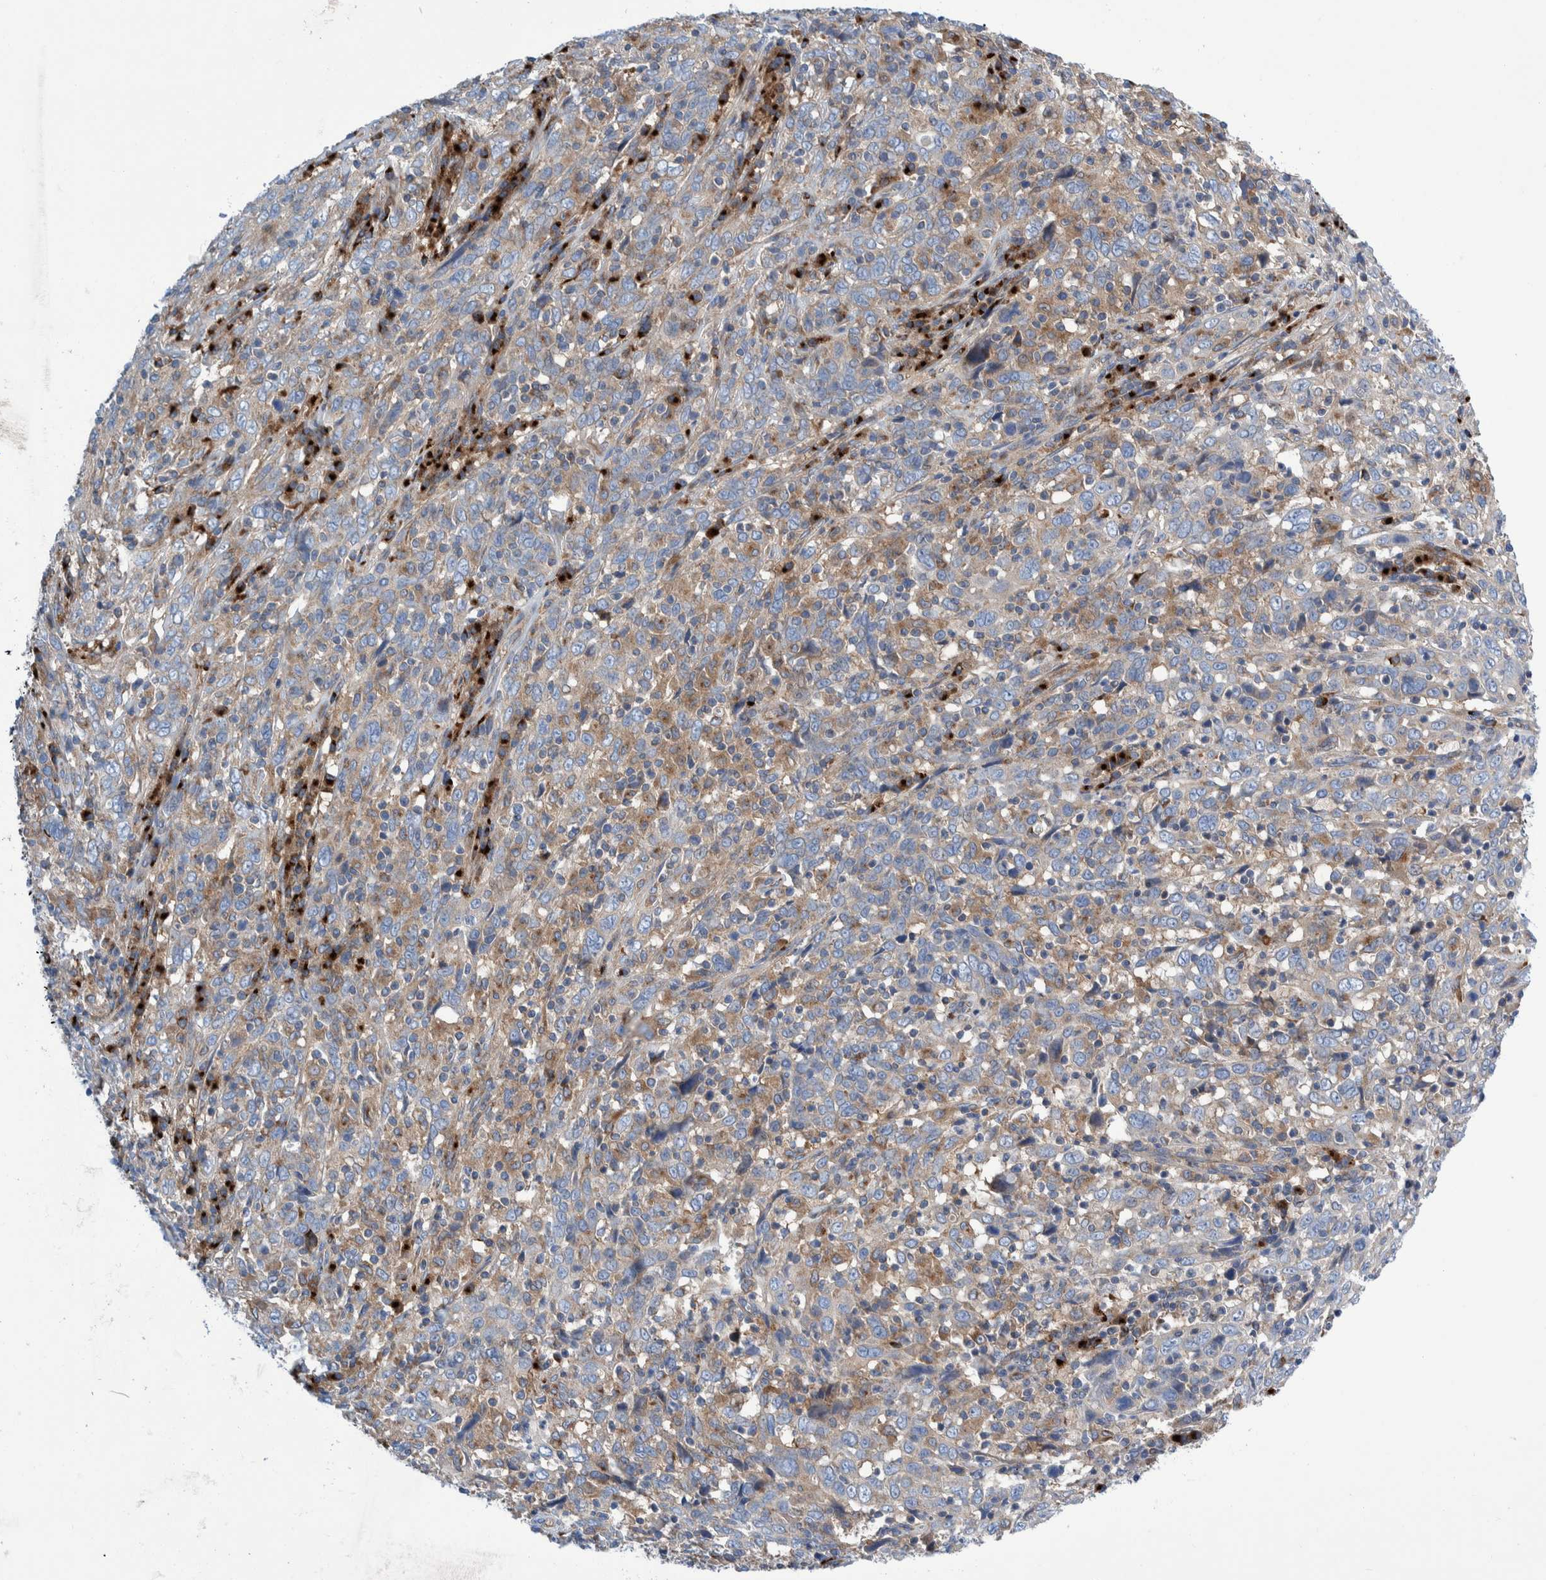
{"staining": {"intensity": "weak", "quantity": "<25%", "location": "cytoplasmic/membranous"}, "tissue": "cervical cancer", "cell_type": "Tumor cells", "image_type": "cancer", "snomed": [{"axis": "morphology", "description": "Squamous cell carcinoma, NOS"}, {"axis": "topography", "description": "Cervix"}], "caption": "Cervical cancer was stained to show a protein in brown. There is no significant expression in tumor cells.", "gene": "TRIM58", "patient": {"sex": "female", "age": 46}}